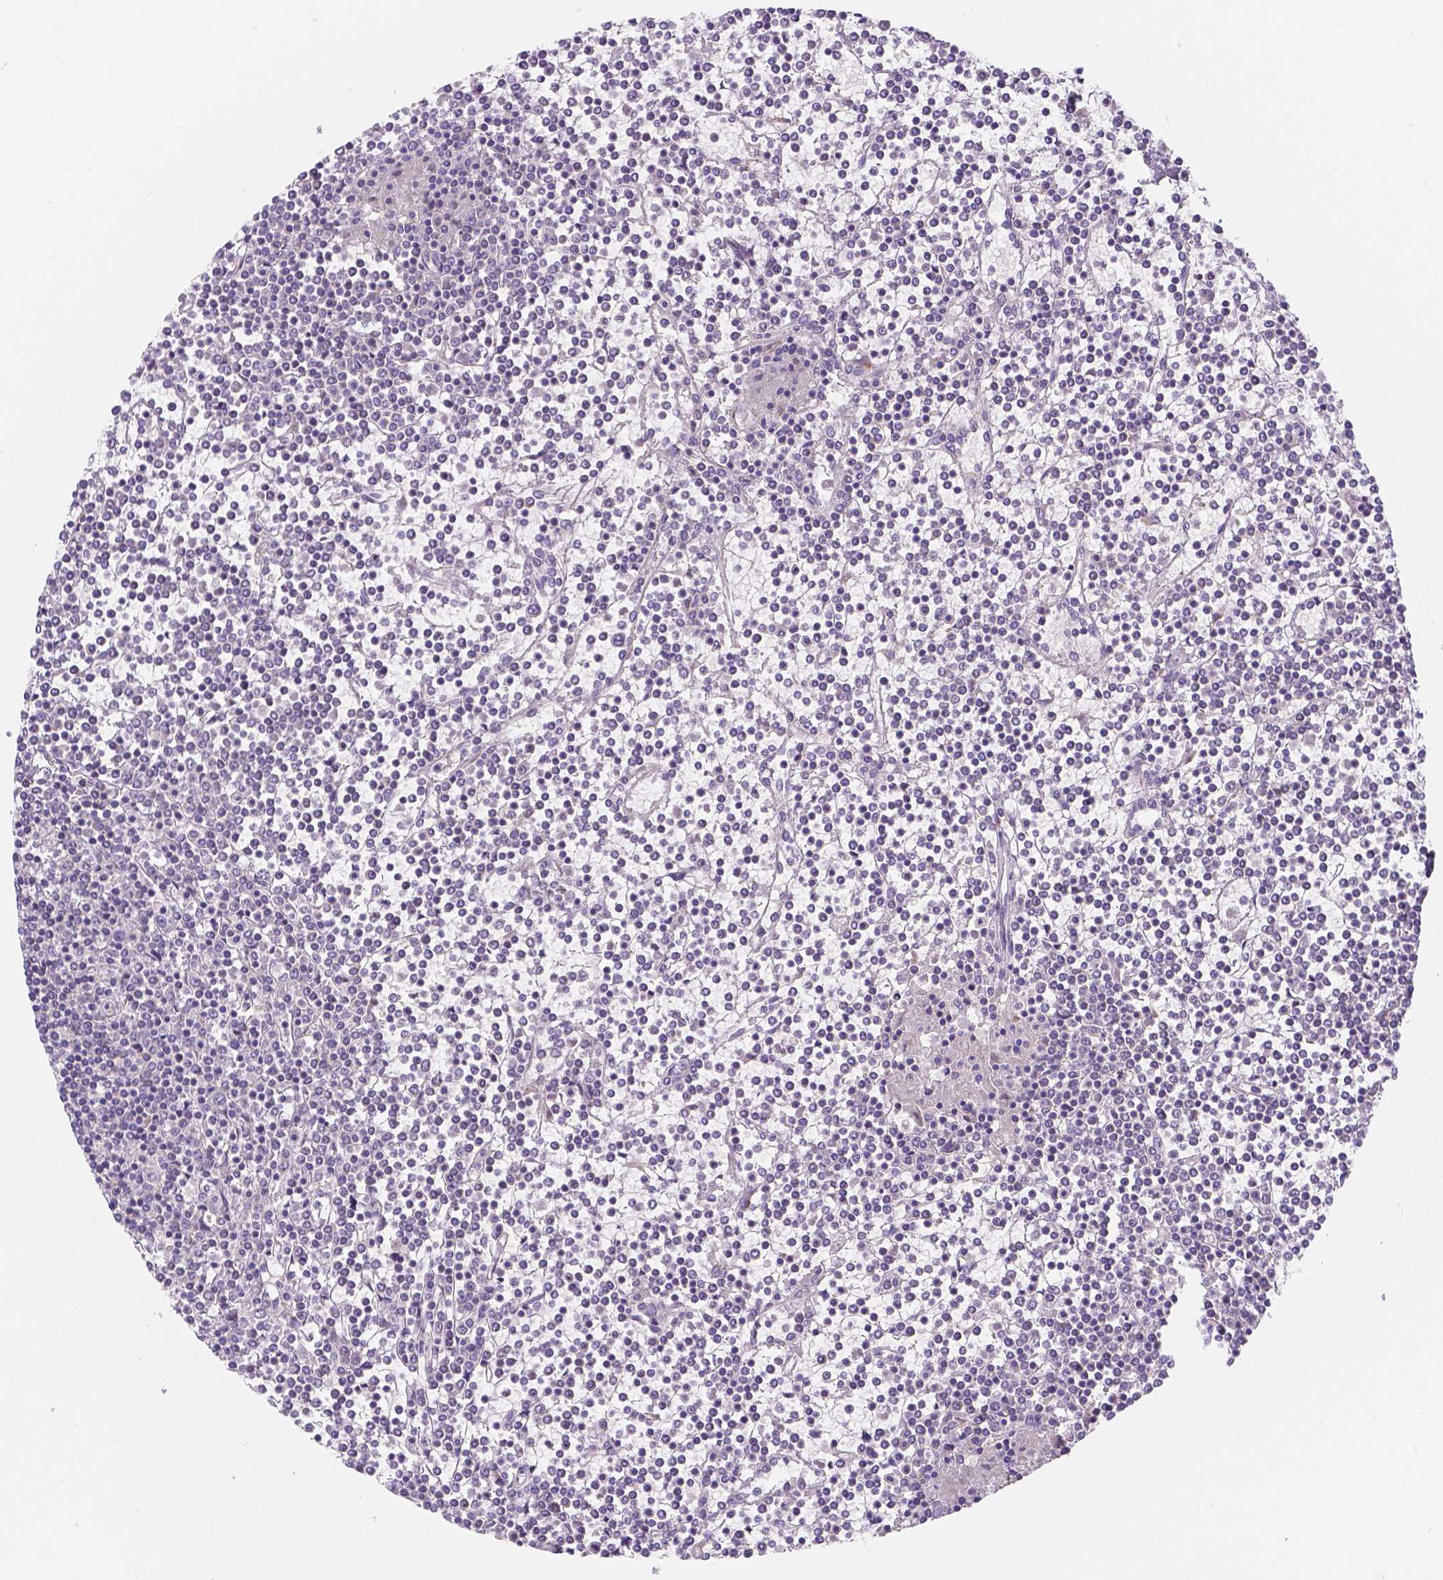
{"staining": {"intensity": "negative", "quantity": "none", "location": "none"}, "tissue": "lymphoma", "cell_type": "Tumor cells", "image_type": "cancer", "snomed": [{"axis": "morphology", "description": "Malignant lymphoma, non-Hodgkin's type, Low grade"}, {"axis": "topography", "description": "Spleen"}], "caption": "This photomicrograph is of lymphoma stained with immunohistochemistry (IHC) to label a protein in brown with the nuclei are counter-stained blue. There is no staining in tumor cells.", "gene": "RNF186", "patient": {"sex": "female", "age": 19}}